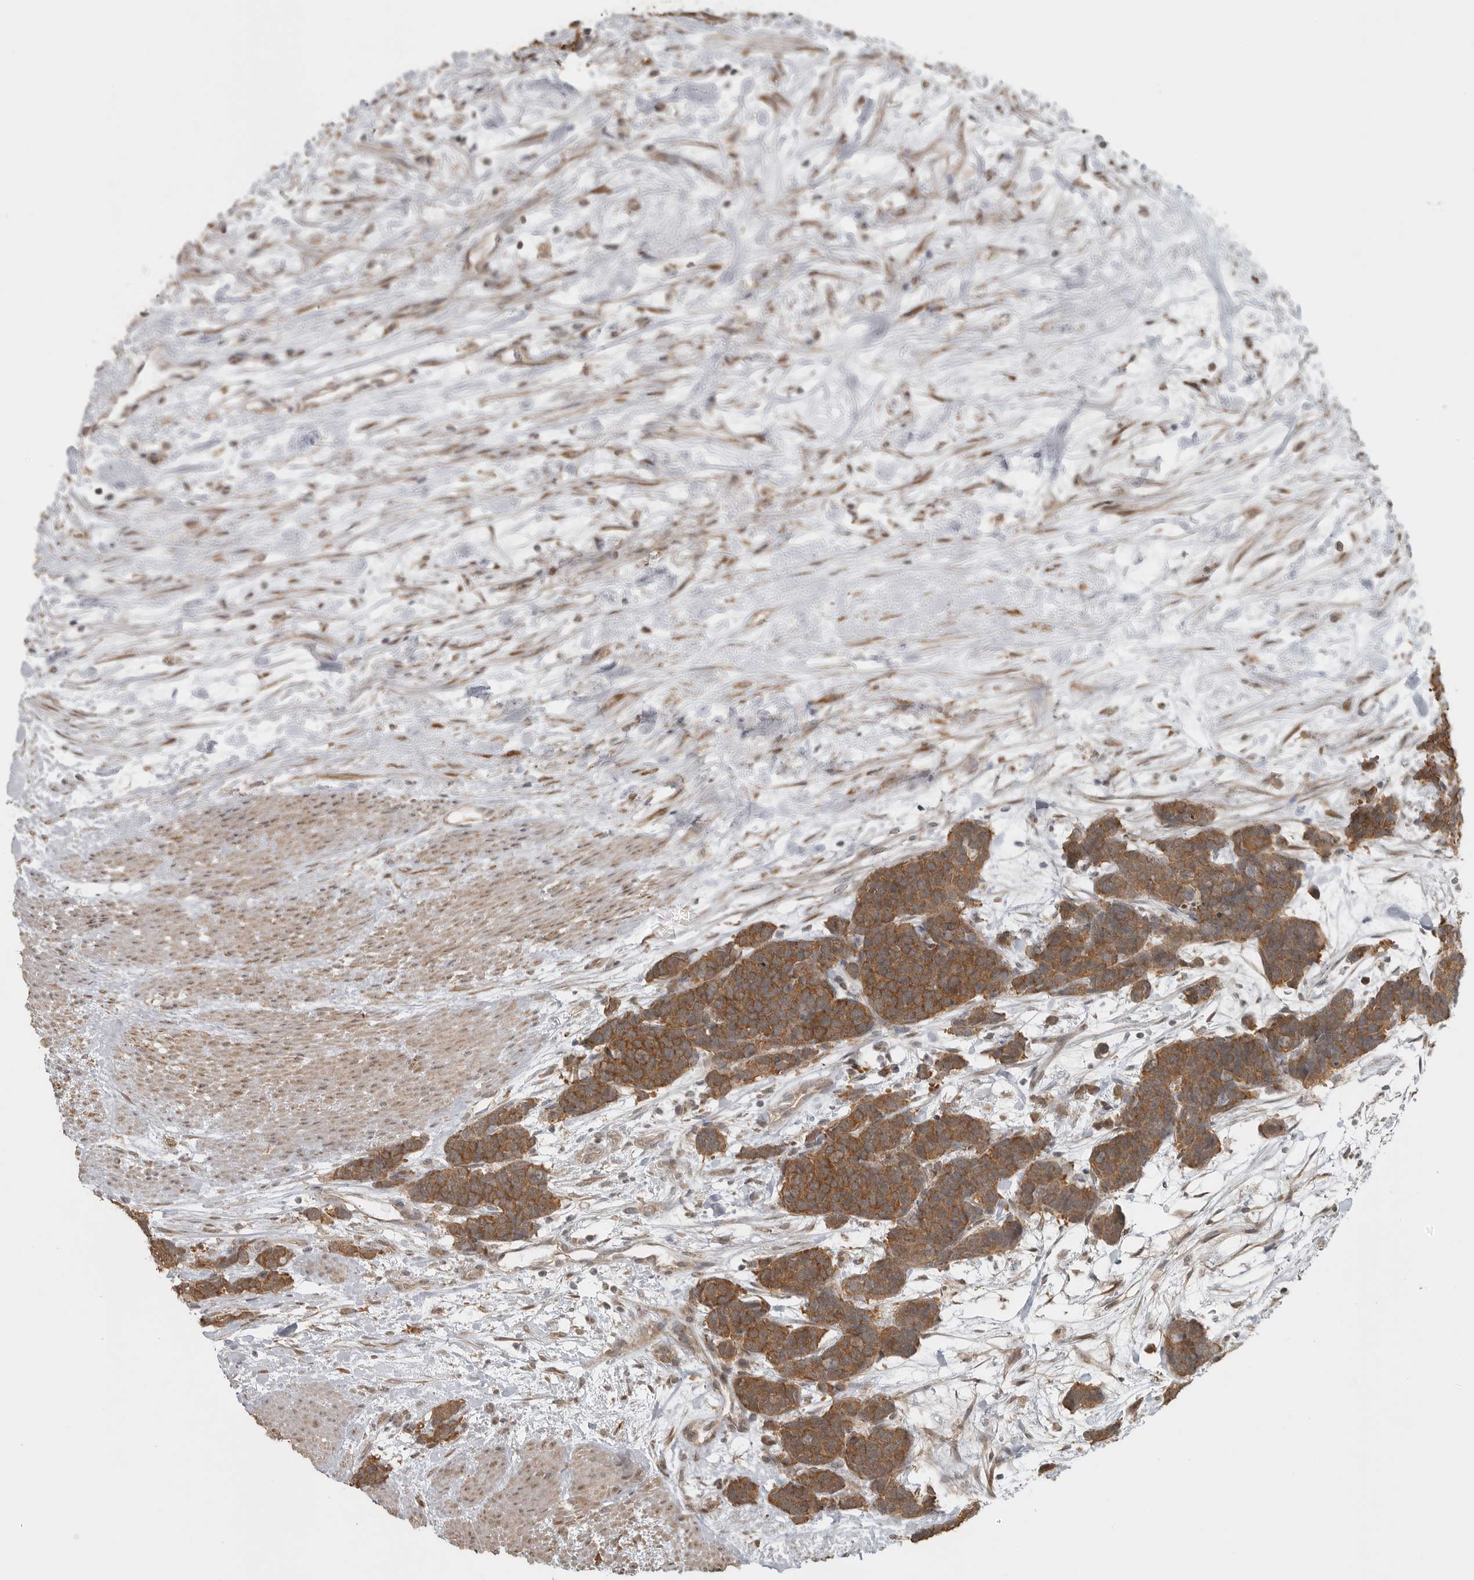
{"staining": {"intensity": "moderate", "quantity": ">75%", "location": "cytoplasmic/membranous"}, "tissue": "carcinoid", "cell_type": "Tumor cells", "image_type": "cancer", "snomed": [{"axis": "morphology", "description": "Carcinoma, NOS"}, {"axis": "morphology", "description": "Carcinoid, malignant, NOS"}, {"axis": "topography", "description": "Urinary bladder"}], "caption": "Protein analysis of carcinoid tissue demonstrates moderate cytoplasmic/membranous staining in about >75% of tumor cells.", "gene": "LLGL1", "patient": {"sex": "male", "age": 57}}